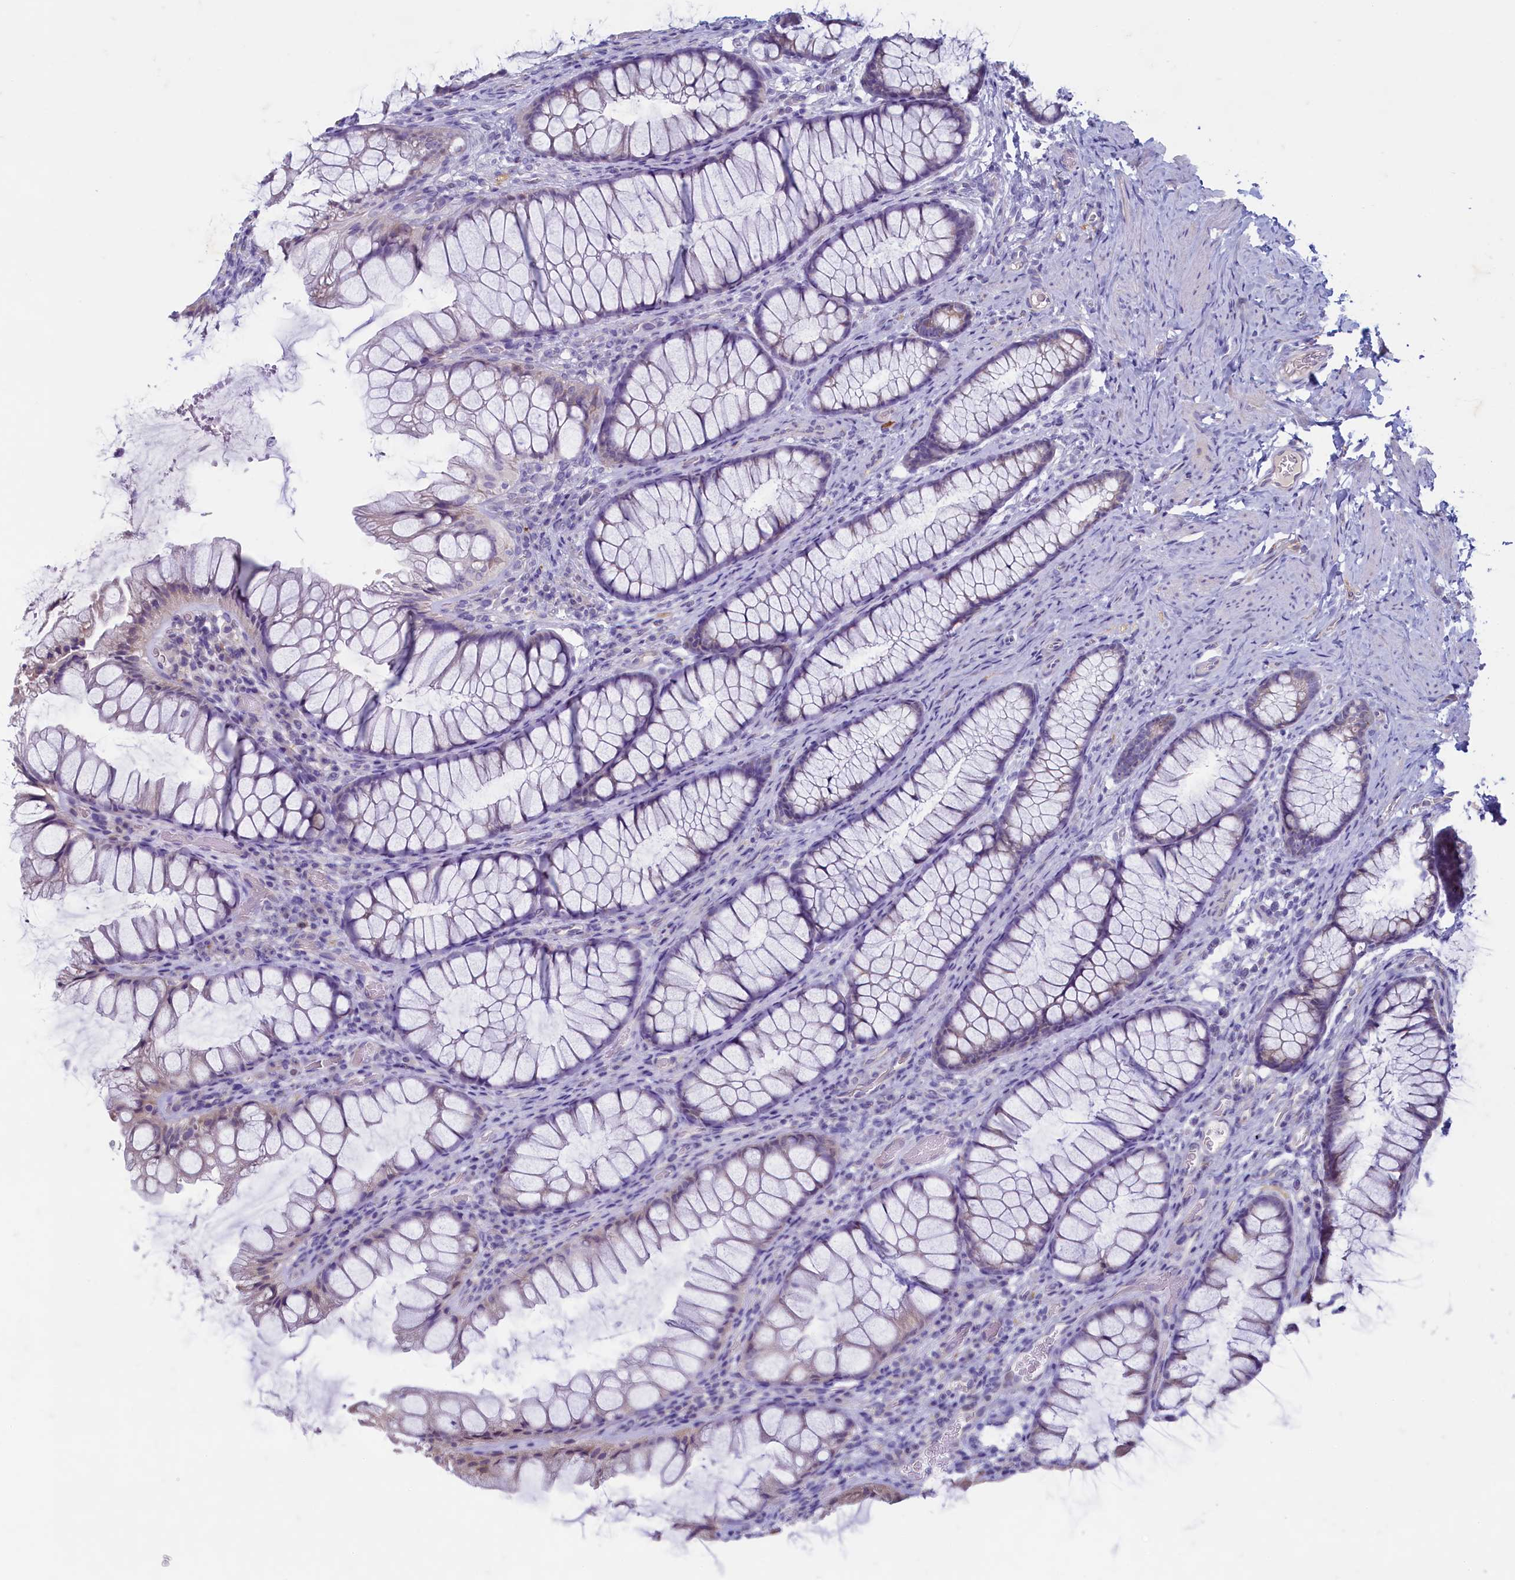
{"staining": {"intensity": "negative", "quantity": "none", "location": "none"}, "tissue": "colon", "cell_type": "Endothelial cells", "image_type": "normal", "snomed": [{"axis": "morphology", "description": "Normal tissue, NOS"}, {"axis": "topography", "description": "Colon"}], "caption": "High magnification brightfield microscopy of normal colon stained with DAB (brown) and counterstained with hematoxylin (blue): endothelial cells show no significant expression.", "gene": "MAP1LC3A", "patient": {"sex": "female", "age": 62}}